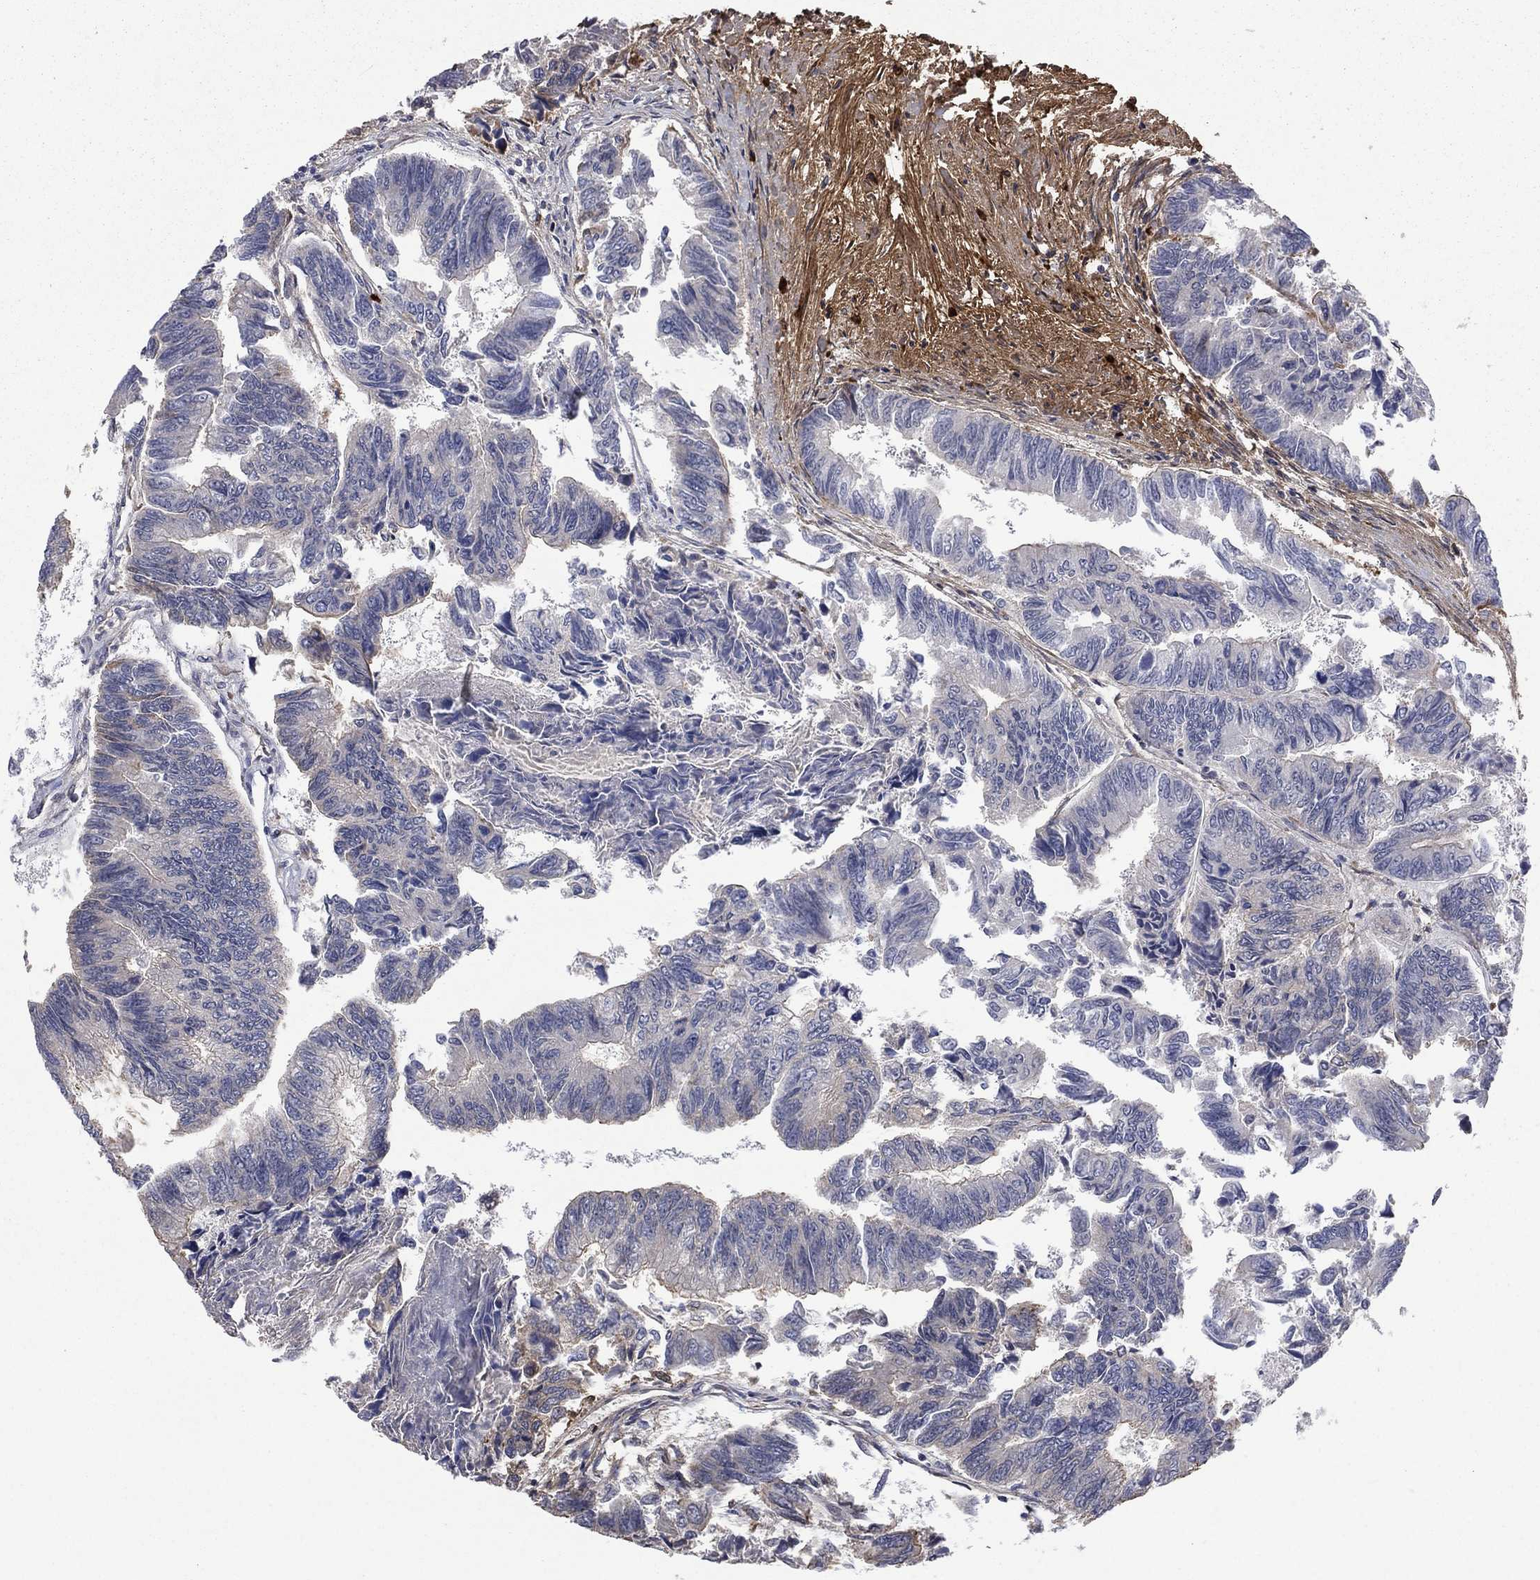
{"staining": {"intensity": "negative", "quantity": "none", "location": "none"}, "tissue": "colorectal cancer", "cell_type": "Tumor cells", "image_type": "cancer", "snomed": [{"axis": "morphology", "description": "Adenocarcinoma, NOS"}, {"axis": "topography", "description": "Colon"}], "caption": "There is no significant staining in tumor cells of adenocarcinoma (colorectal). (IHC, brightfield microscopy, high magnification).", "gene": "VCAN", "patient": {"sex": "female", "age": 65}}